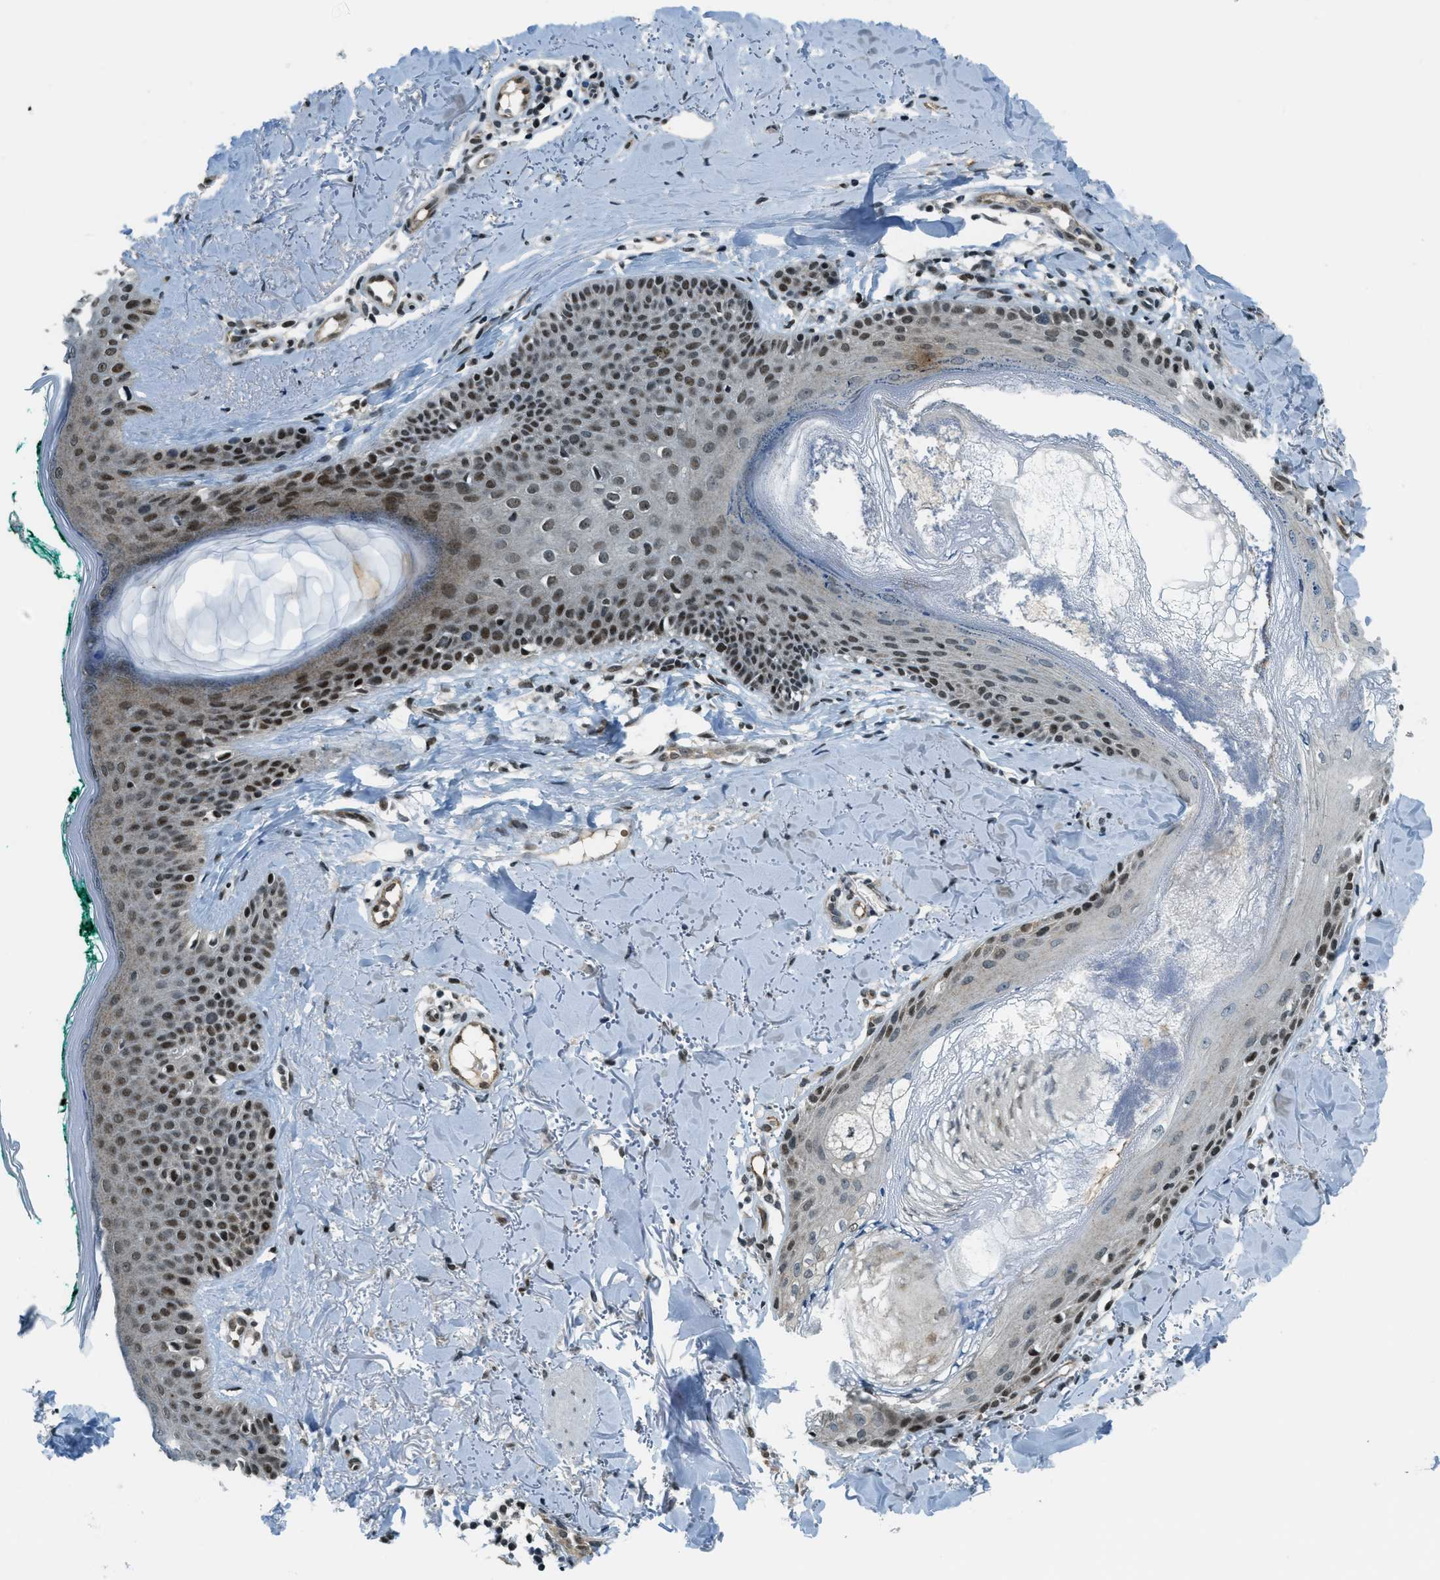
{"staining": {"intensity": "moderate", "quantity": ">75%", "location": "nuclear"}, "tissue": "skin cancer", "cell_type": "Tumor cells", "image_type": "cancer", "snomed": [{"axis": "morphology", "description": "Basal cell carcinoma"}, {"axis": "topography", "description": "Skin"}], "caption": "Skin cancer stained with immunohistochemistry reveals moderate nuclear expression in about >75% of tumor cells. Using DAB (3,3'-diaminobenzidine) (brown) and hematoxylin (blue) stains, captured at high magnification using brightfield microscopy.", "gene": "KLF6", "patient": {"sex": "male", "age": 43}}